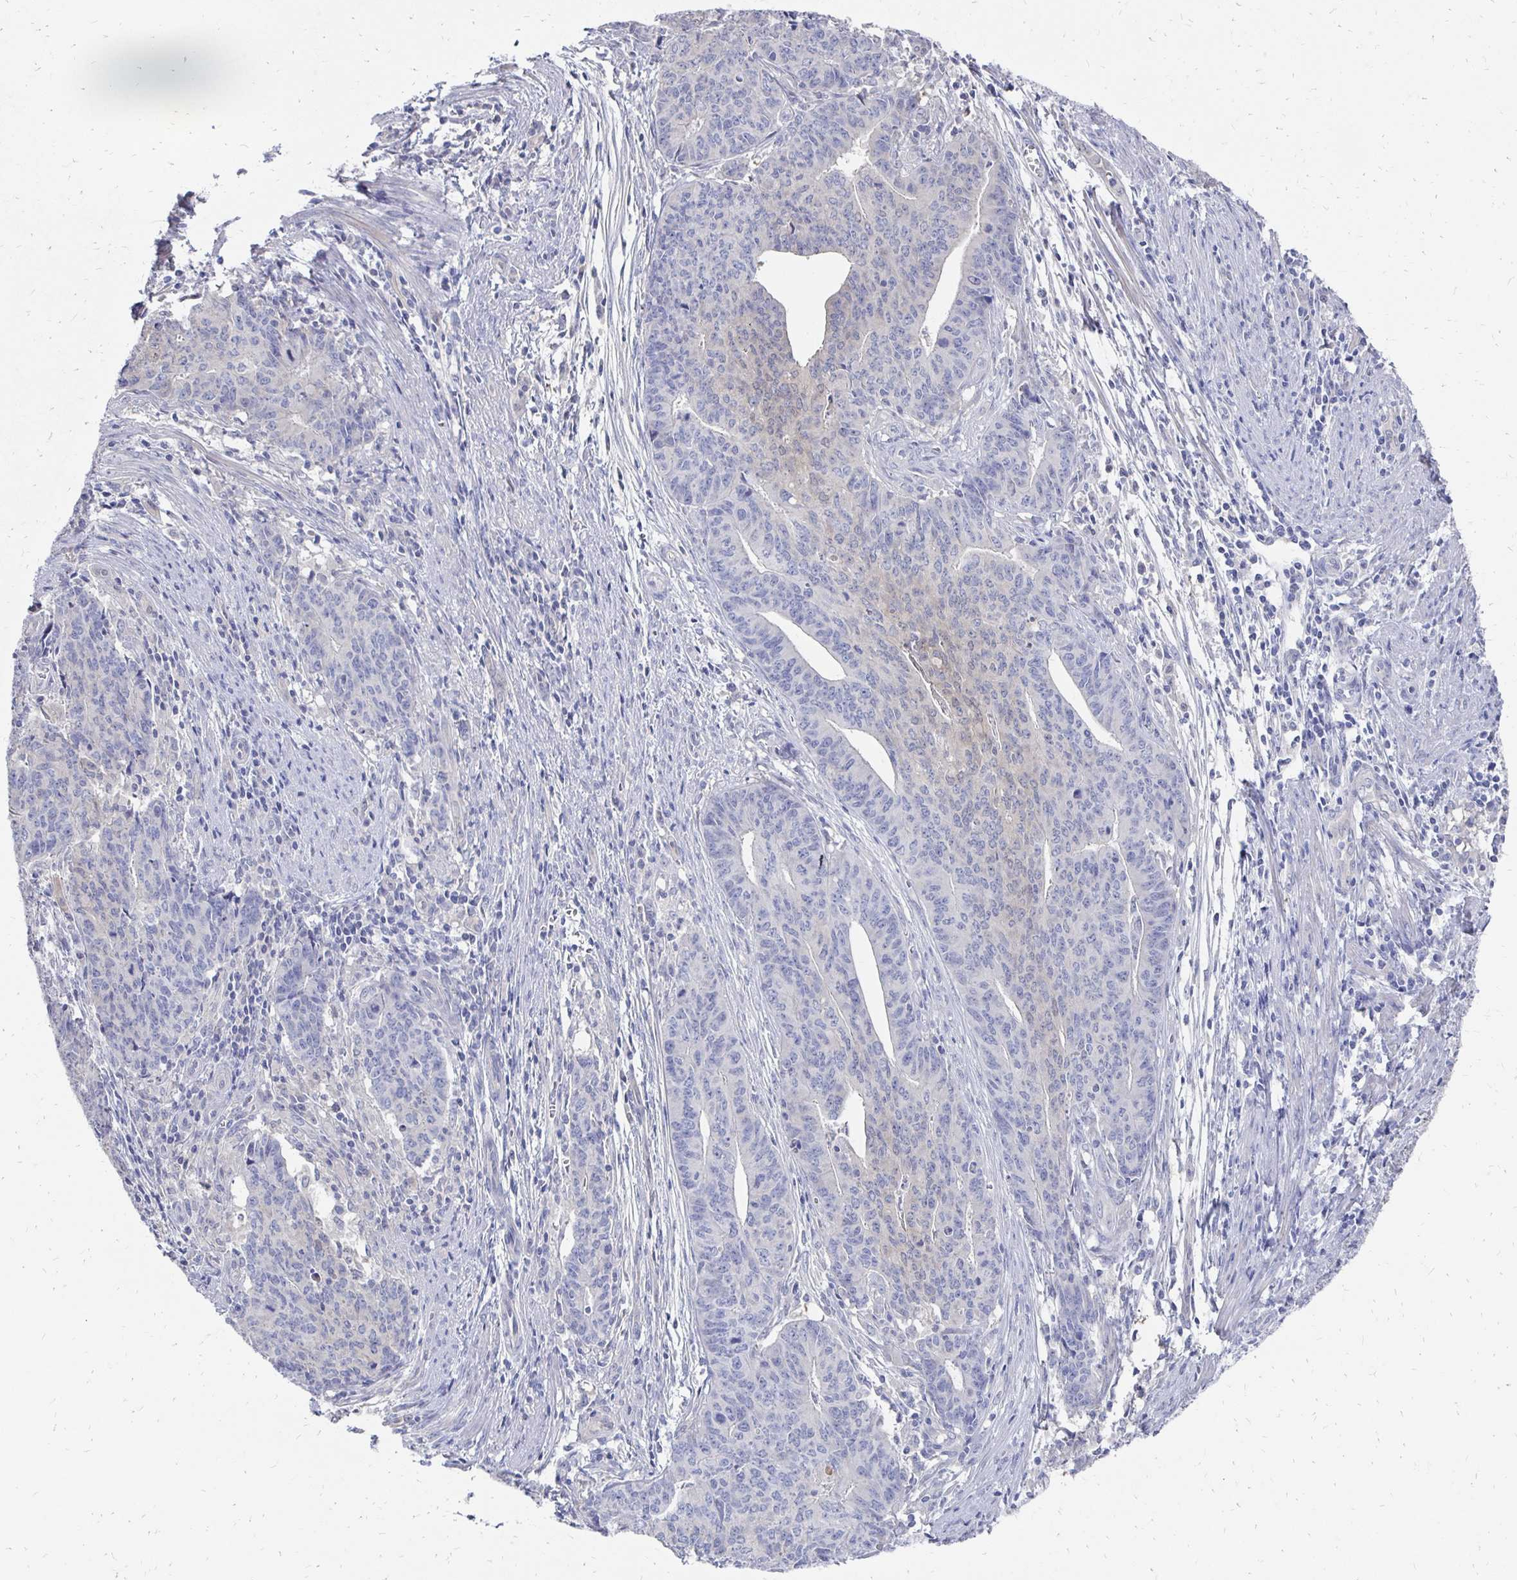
{"staining": {"intensity": "negative", "quantity": "none", "location": "none"}, "tissue": "endometrial cancer", "cell_type": "Tumor cells", "image_type": "cancer", "snomed": [{"axis": "morphology", "description": "Adenocarcinoma, NOS"}, {"axis": "topography", "description": "Endometrium"}], "caption": "Immunohistochemical staining of human endometrial adenocarcinoma displays no significant staining in tumor cells.", "gene": "SYCP3", "patient": {"sex": "female", "age": 59}}